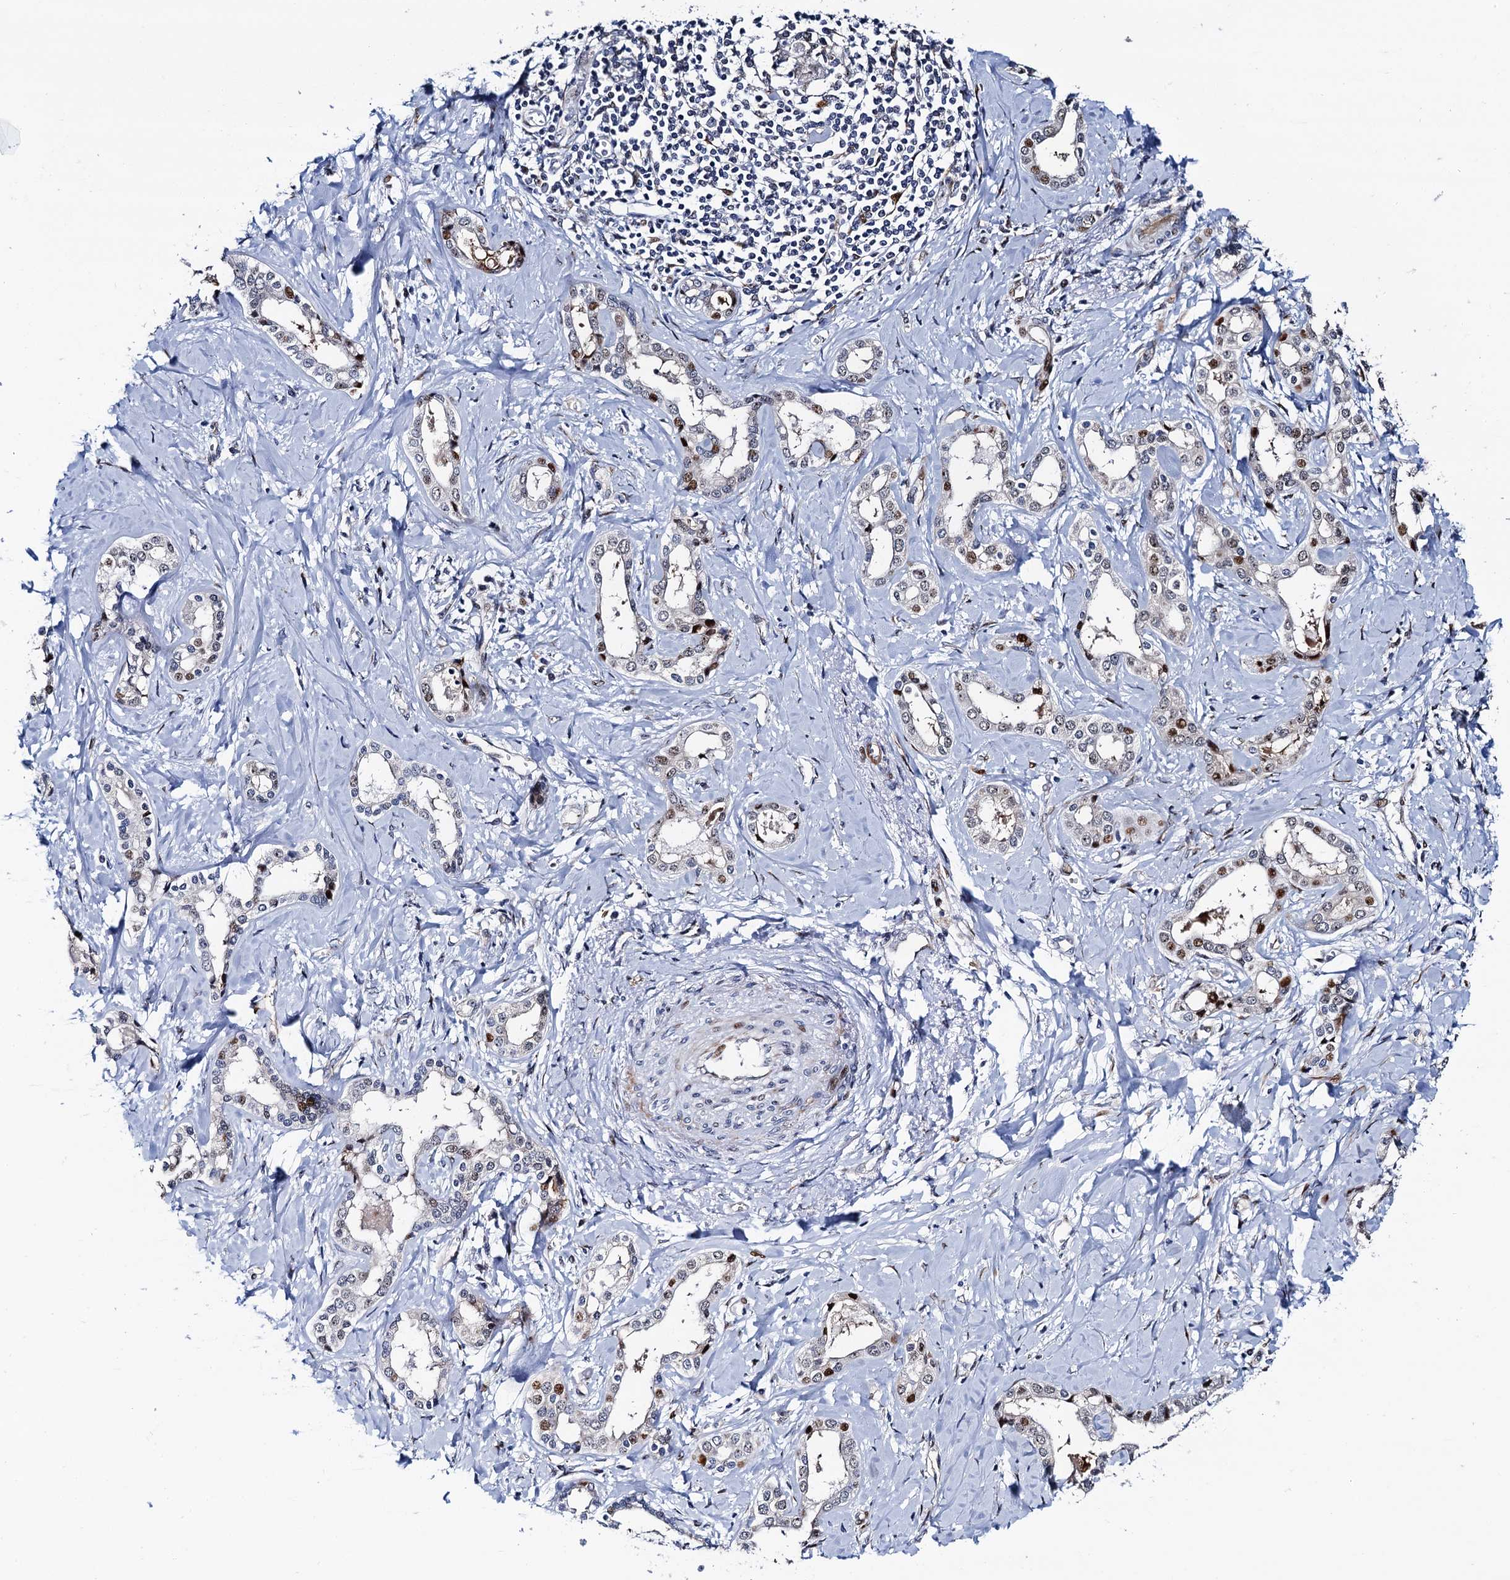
{"staining": {"intensity": "moderate", "quantity": "<25%", "location": "nuclear"}, "tissue": "liver cancer", "cell_type": "Tumor cells", "image_type": "cancer", "snomed": [{"axis": "morphology", "description": "Cholangiocarcinoma"}, {"axis": "topography", "description": "Liver"}], "caption": "Tumor cells display moderate nuclear expression in about <25% of cells in liver cancer (cholangiocarcinoma).", "gene": "TRMT112", "patient": {"sex": "female", "age": 77}}